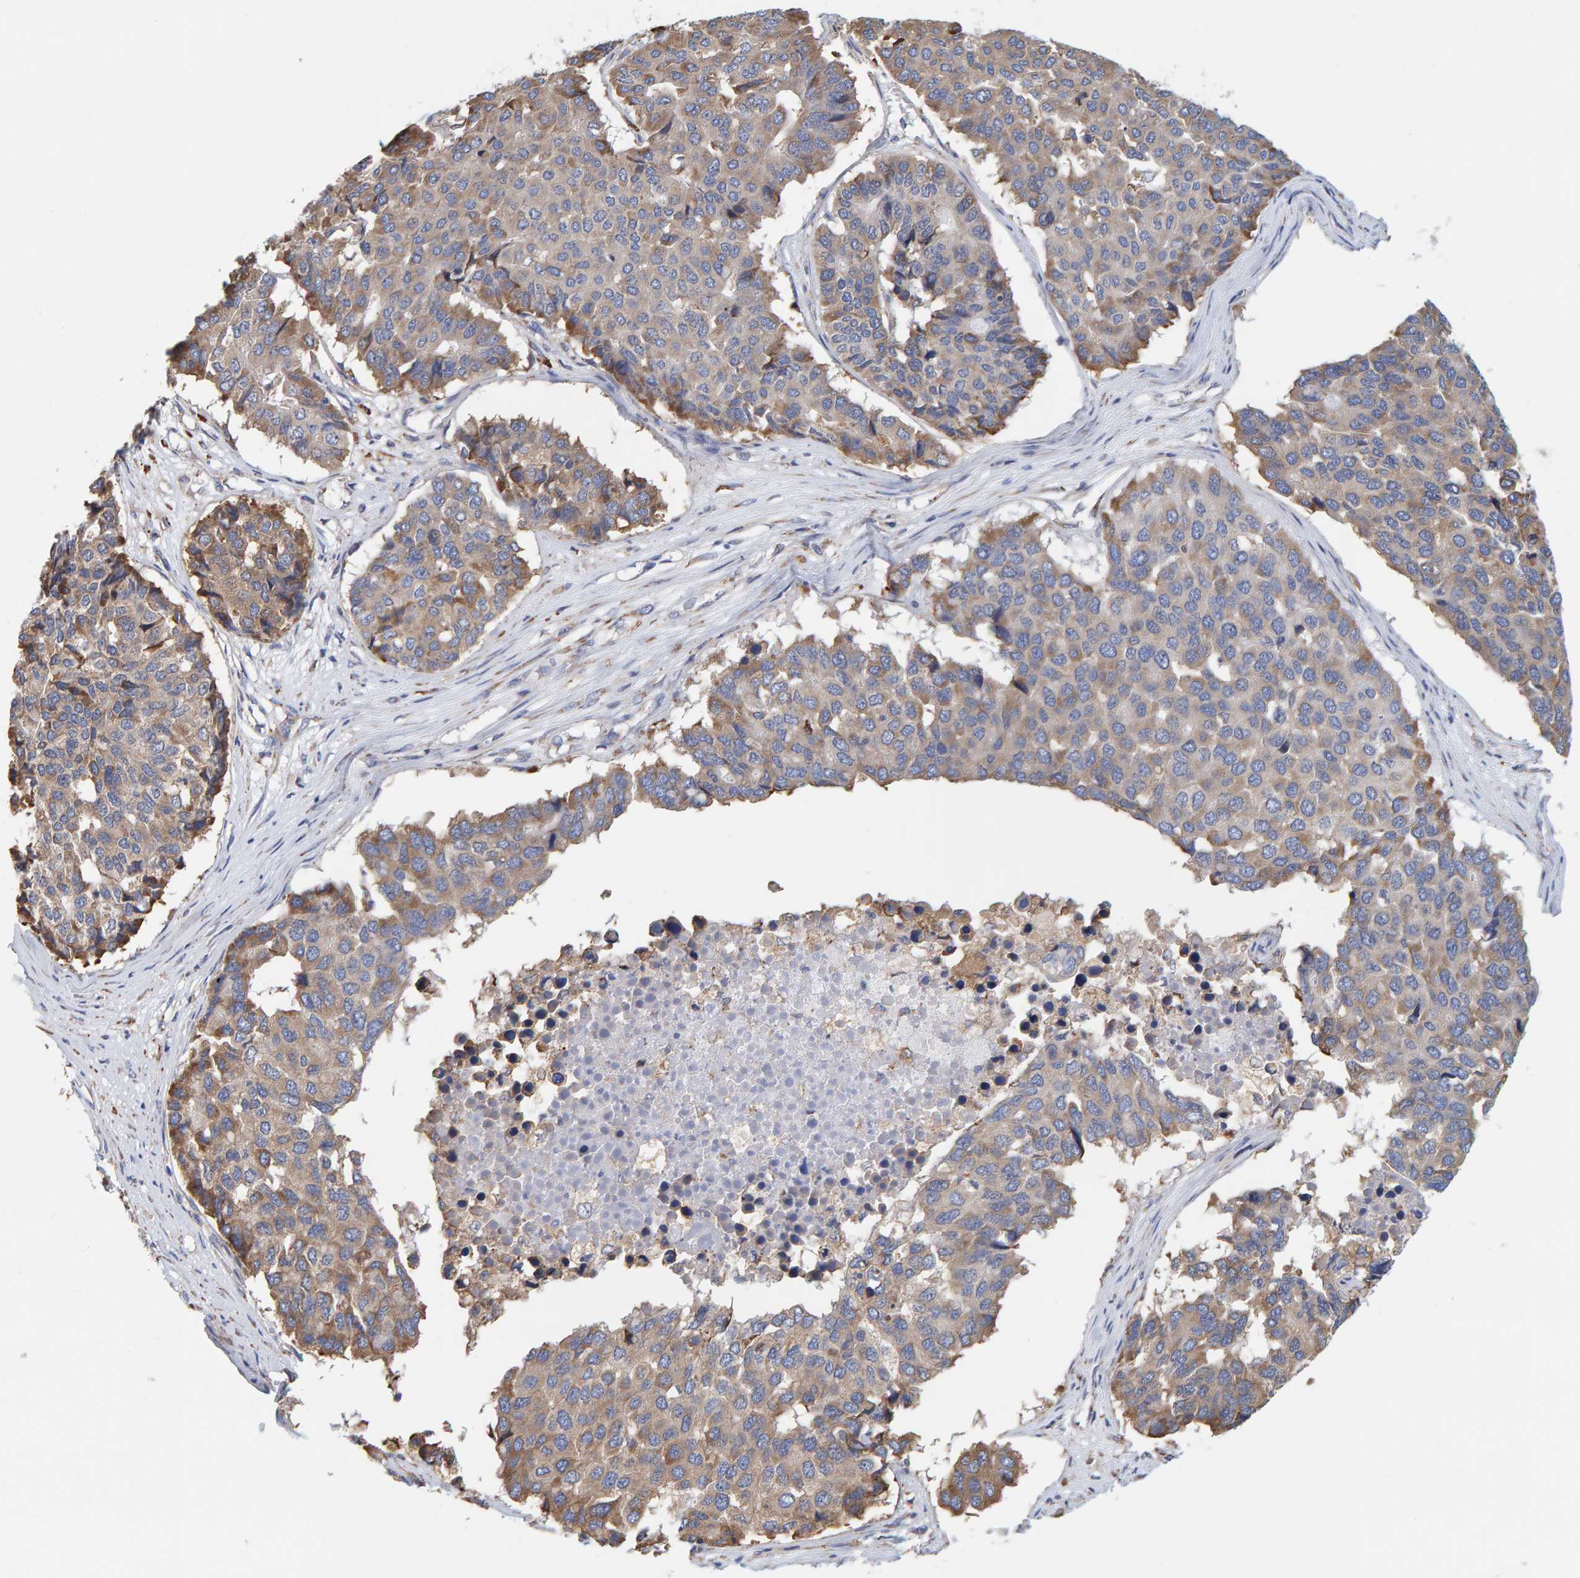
{"staining": {"intensity": "moderate", "quantity": ">75%", "location": "cytoplasmic/membranous"}, "tissue": "pancreatic cancer", "cell_type": "Tumor cells", "image_type": "cancer", "snomed": [{"axis": "morphology", "description": "Adenocarcinoma, NOS"}, {"axis": "topography", "description": "Pancreas"}], "caption": "Immunohistochemical staining of pancreatic cancer exhibits medium levels of moderate cytoplasmic/membranous protein staining in approximately >75% of tumor cells.", "gene": "SGPL1", "patient": {"sex": "male", "age": 50}}